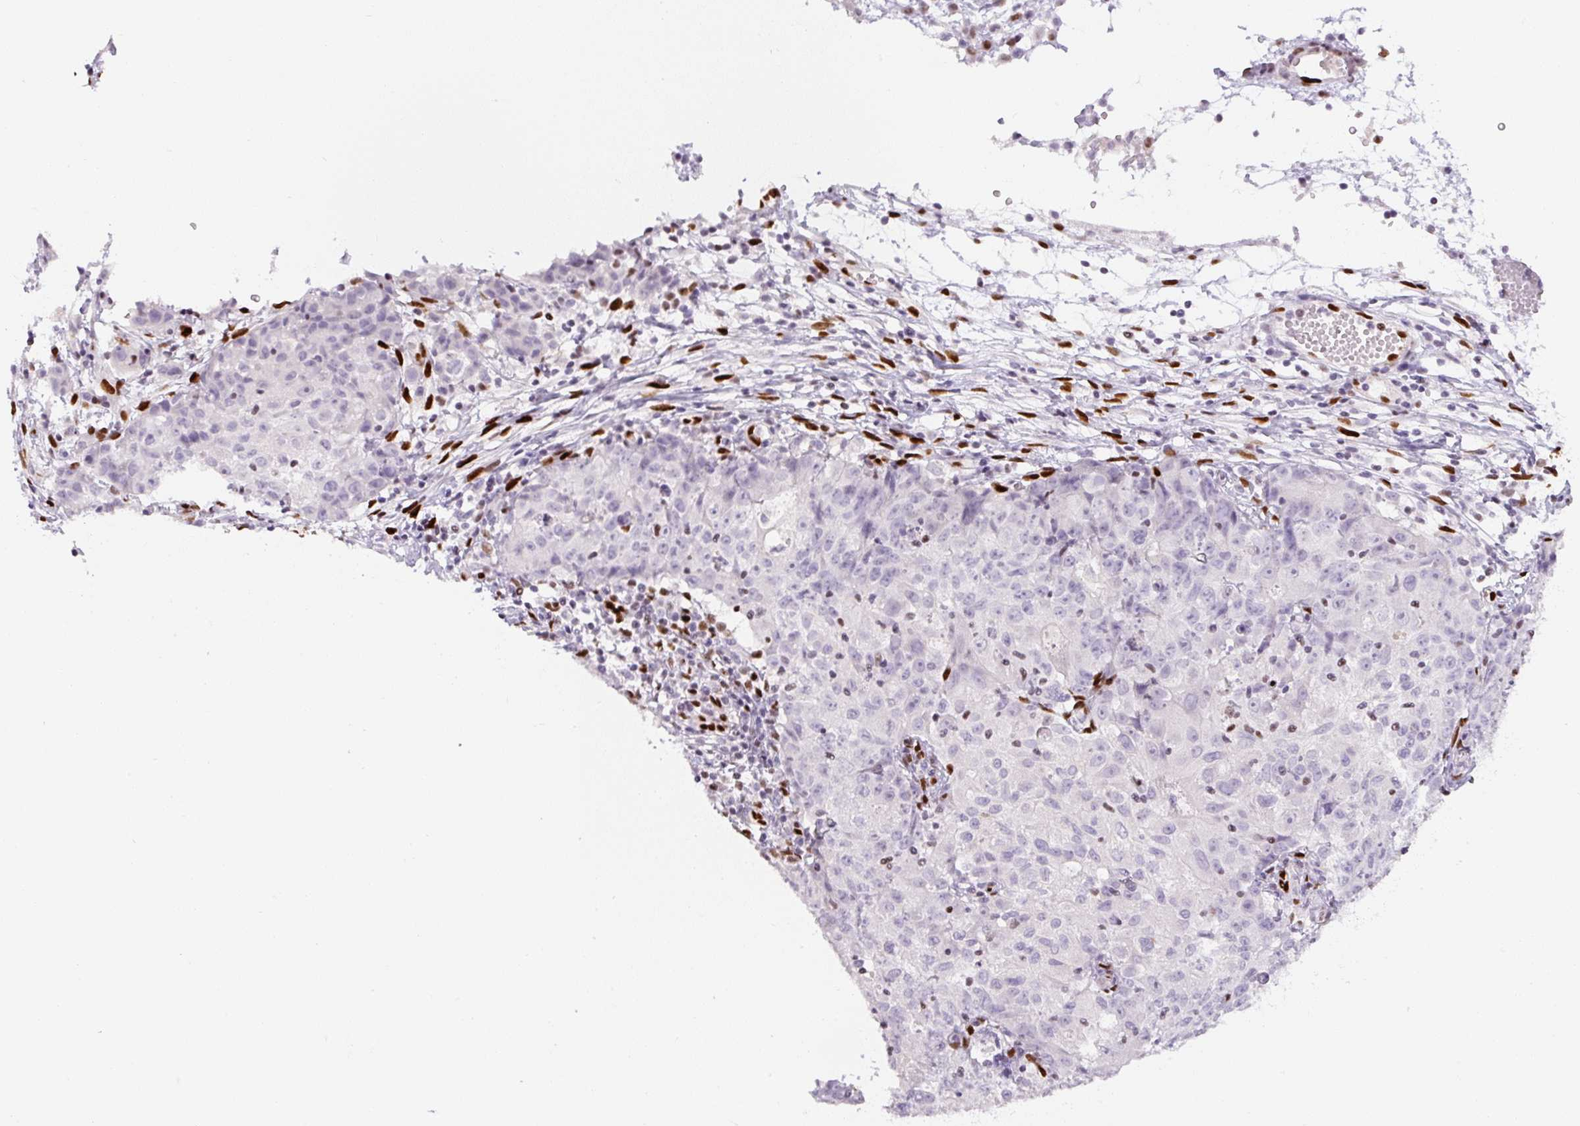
{"staining": {"intensity": "negative", "quantity": "none", "location": "none"}, "tissue": "ovarian cancer", "cell_type": "Tumor cells", "image_type": "cancer", "snomed": [{"axis": "morphology", "description": "Carcinoma, endometroid"}, {"axis": "topography", "description": "Ovary"}], "caption": "The micrograph displays no significant expression in tumor cells of ovarian endometroid carcinoma. (Brightfield microscopy of DAB immunohistochemistry (IHC) at high magnification).", "gene": "ZEB1", "patient": {"sex": "female", "age": 42}}